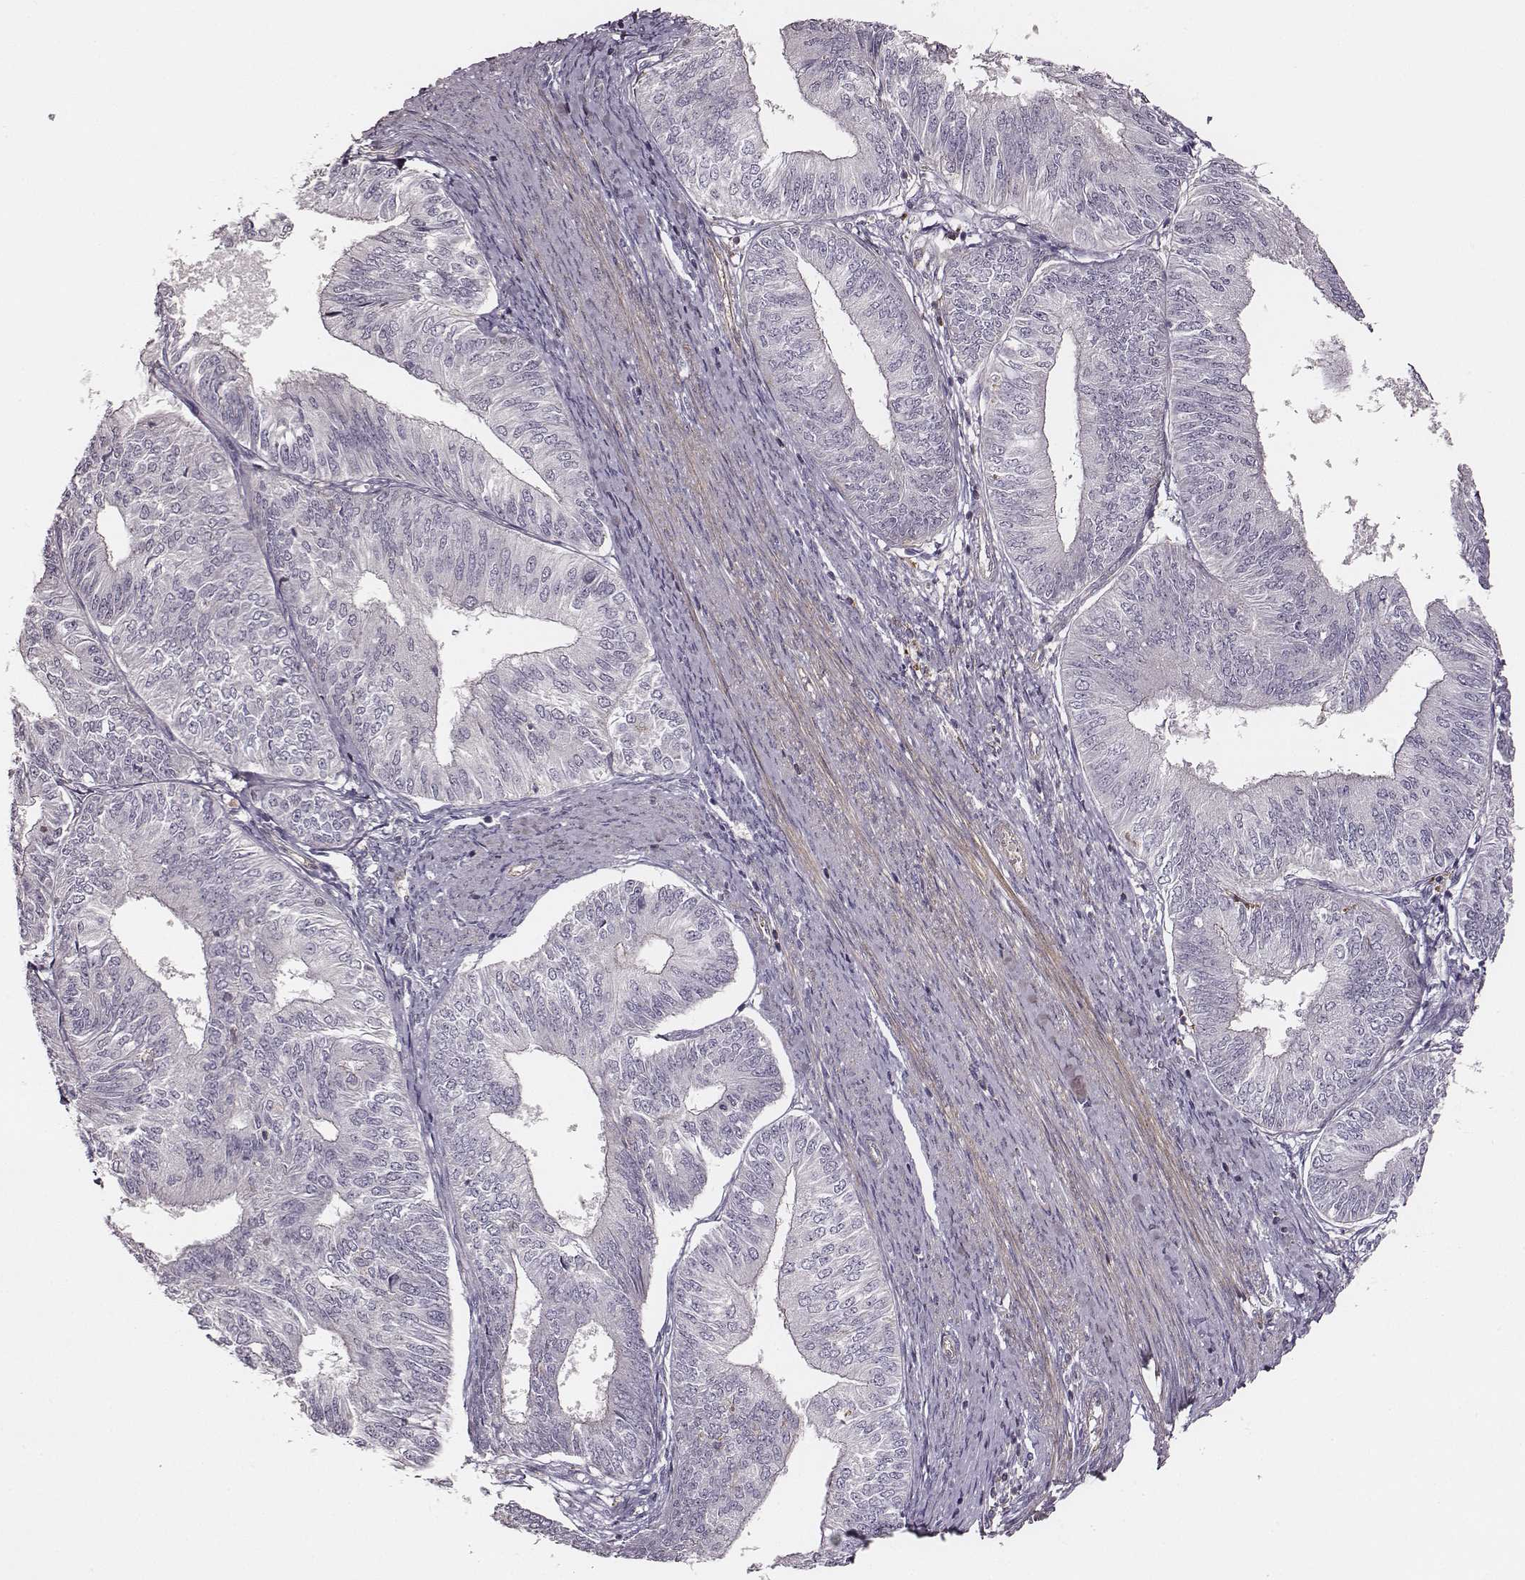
{"staining": {"intensity": "negative", "quantity": "none", "location": "none"}, "tissue": "endometrial cancer", "cell_type": "Tumor cells", "image_type": "cancer", "snomed": [{"axis": "morphology", "description": "Adenocarcinoma, NOS"}, {"axis": "topography", "description": "Endometrium"}], "caption": "Immunohistochemistry micrograph of neoplastic tissue: endometrial cancer (adenocarcinoma) stained with DAB exhibits no significant protein expression in tumor cells.", "gene": "ZYX", "patient": {"sex": "female", "age": 58}}